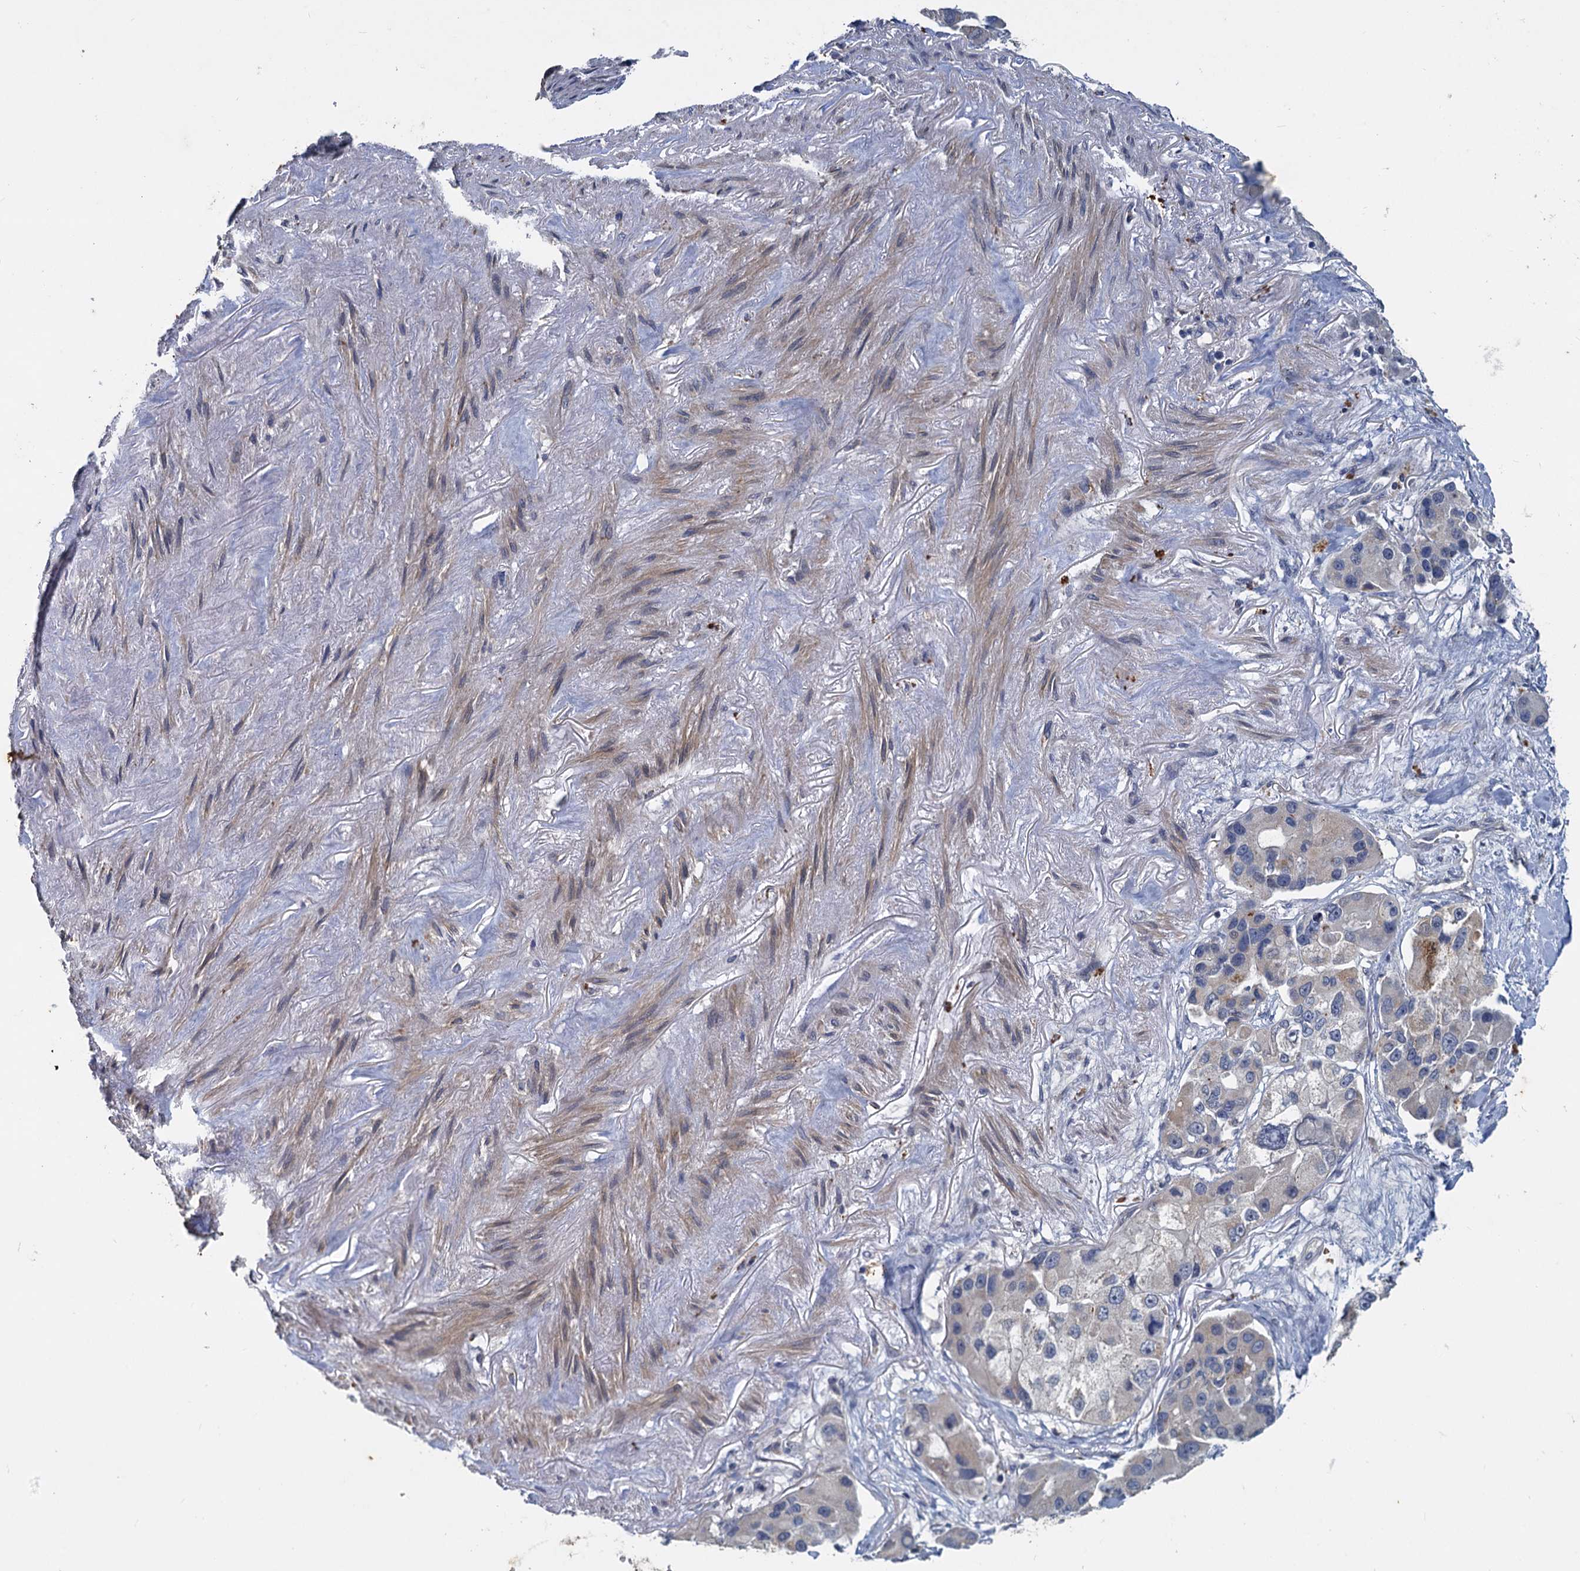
{"staining": {"intensity": "negative", "quantity": "none", "location": "none"}, "tissue": "lung cancer", "cell_type": "Tumor cells", "image_type": "cancer", "snomed": [{"axis": "morphology", "description": "Adenocarcinoma, NOS"}, {"axis": "topography", "description": "Lung"}], "caption": "DAB immunohistochemical staining of human lung cancer shows no significant positivity in tumor cells.", "gene": "SLC2A7", "patient": {"sex": "female", "age": 54}}